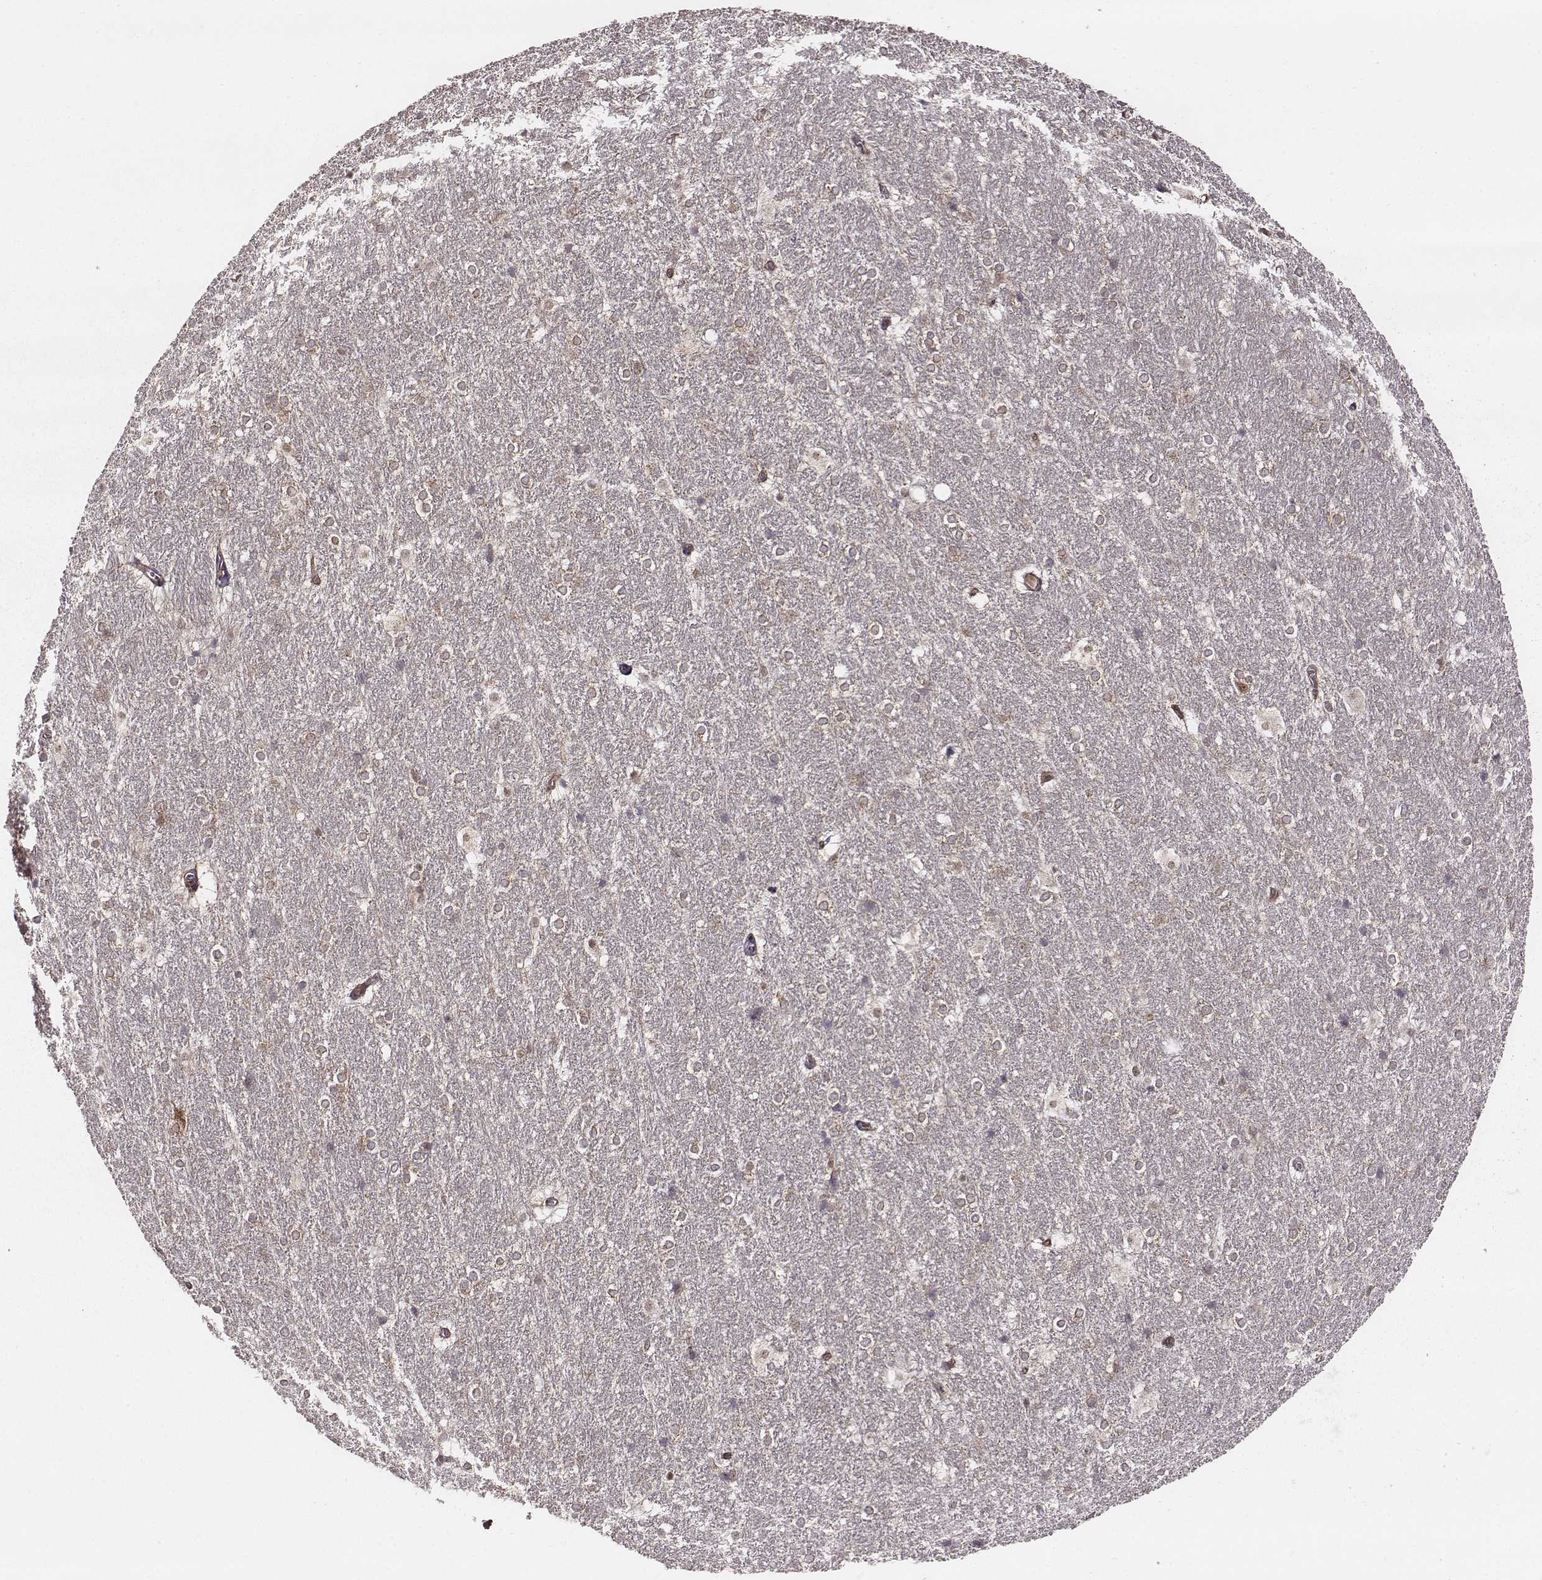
{"staining": {"intensity": "strong", "quantity": "<25%", "location": "cytoplasmic/membranous"}, "tissue": "hippocampus", "cell_type": "Glial cells", "image_type": "normal", "snomed": [{"axis": "morphology", "description": "Normal tissue, NOS"}, {"axis": "topography", "description": "Cerebral cortex"}, {"axis": "topography", "description": "Hippocampus"}], "caption": "A brown stain highlights strong cytoplasmic/membranous staining of a protein in glial cells of benign human hippocampus.", "gene": "VPS26A", "patient": {"sex": "female", "age": 19}}